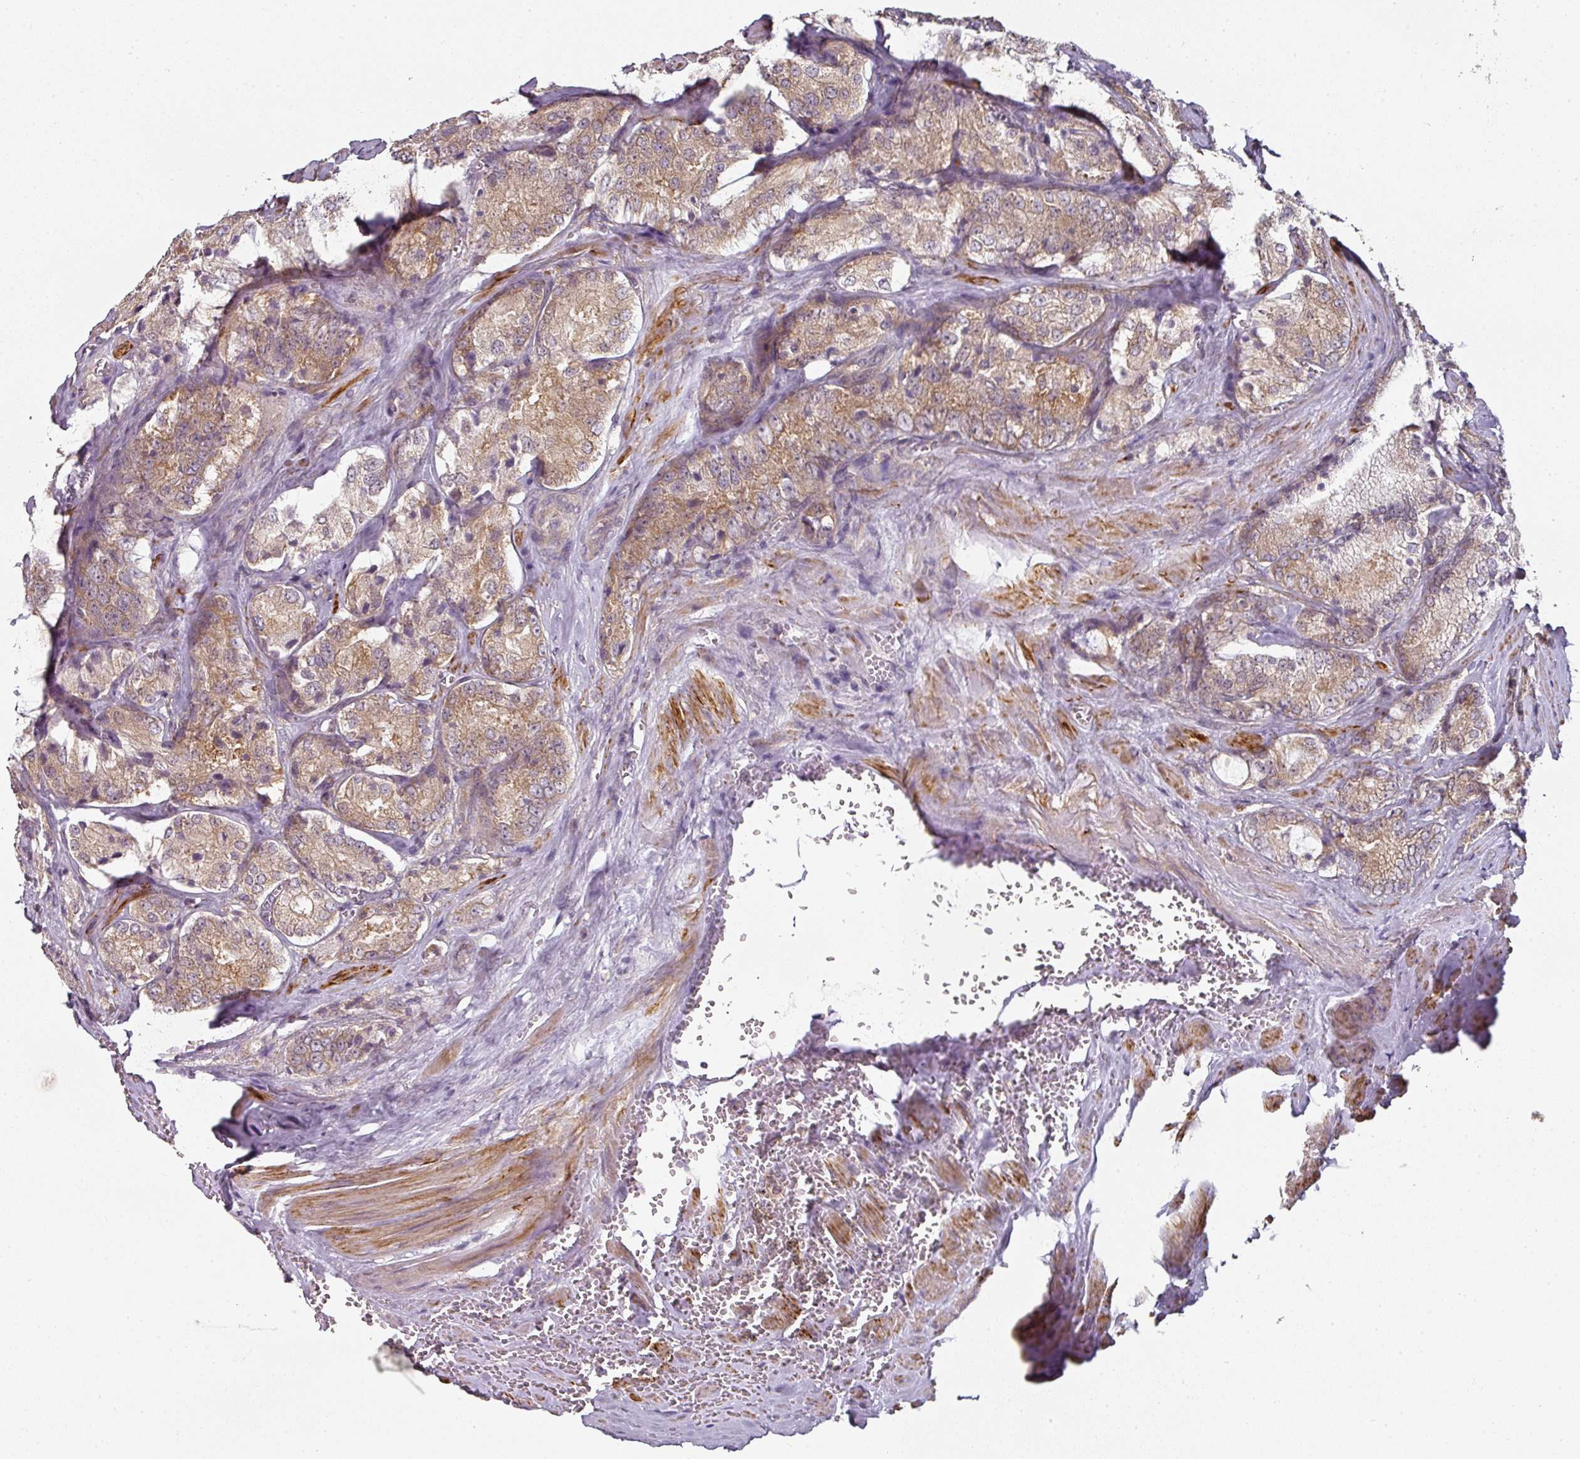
{"staining": {"intensity": "weak", "quantity": ">75%", "location": "cytoplasmic/membranous"}, "tissue": "prostate cancer", "cell_type": "Tumor cells", "image_type": "cancer", "snomed": [{"axis": "morphology", "description": "Adenocarcinoma, Low grade"}, {"axis": "topography", "description": "Prostate"}], "caption": "Weak cytoplasmic/membranous positivity is identified in approximately >75% of tumor cells in prostate low-grade adenocarcinoma.", "gene": "MAP2K2", "patient": {"sex": "male", "age": 68}}